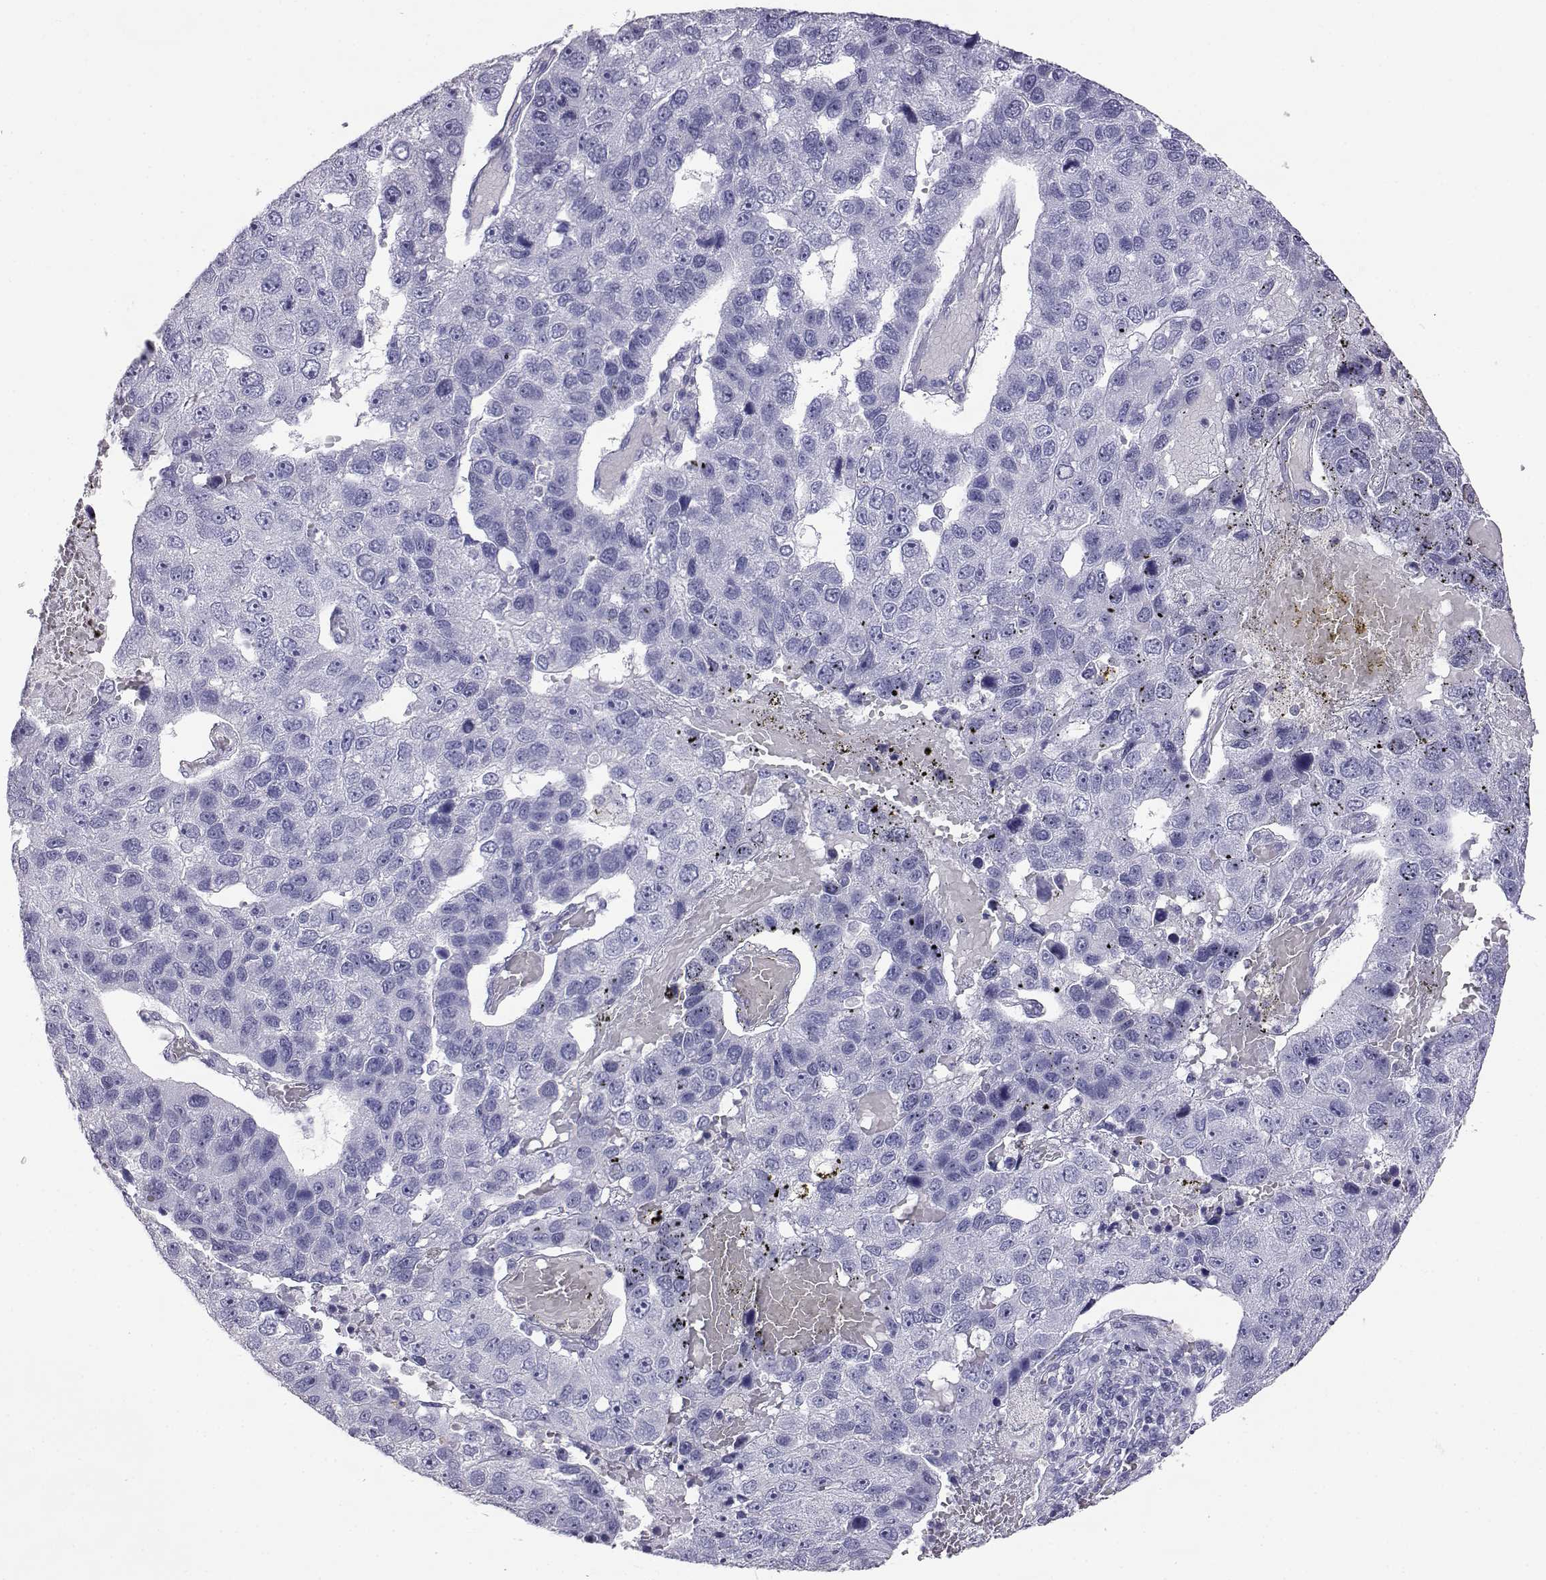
{"staining": {"intensity": "negative", "quantity": "none", "location": "none"}, "tissue": "pancreatic cancer", "cell_type": "Tumor cells", "image_type": "cancer", "snomed": [{"axis": "morphology", "description": "Adenocarcinoma, NOS"}, {"axis": "topography", "description": "Pancreas"}], "caption": "Pancreatic adenocarcinoma was stained to show a protein in brown. There is no significant expression in tumor cells. The staining is performed using DAB (3,3'-diaminobenzidine) brown chromogen with nuclei counter-stained in using hematoxylin.", "gene": "AKR1B1", "patient": {"sex": "female", "age": 61}}